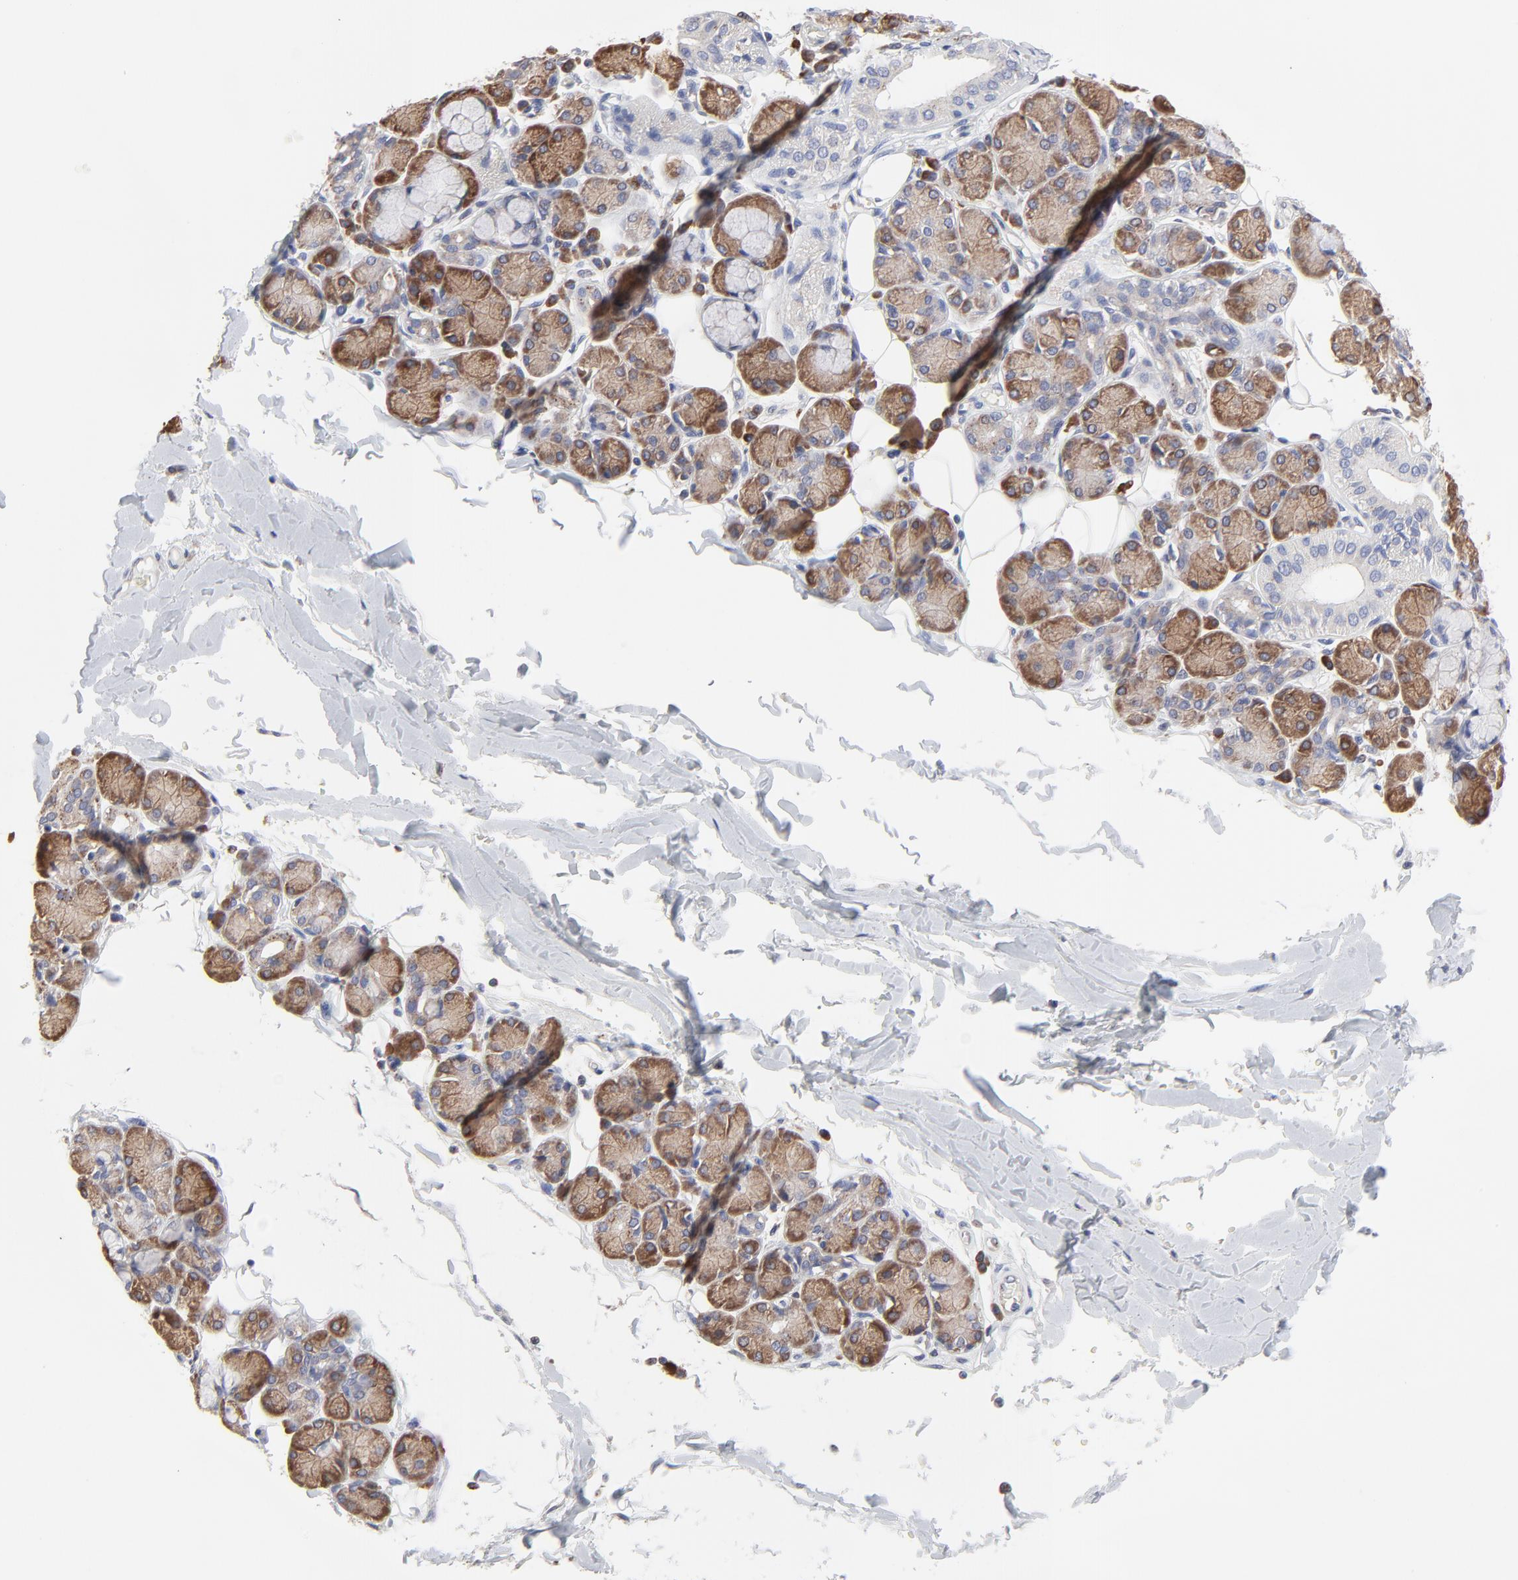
{"staining": {"intensity": "moderate", "quantity": "25%-75%", "location": "cytoplasmic/membranous"}, "tissue": "salivary gland", "cell_type": "Glandular cells", "image_type": "normal", "snomed": [{"axis": "morphology", "description": "Normal tissue, NOS"}, {"axis": "topography", "description": "Salivary gland"}], "caption": "Human salivary gland stained for a protein (brown) demonstrates moderate cytoplasmic/membranous positive staining in about 25%-75% of glandular cells.", "gene": "TRIM22", "patient": {"sex": "male", "age": 54}}